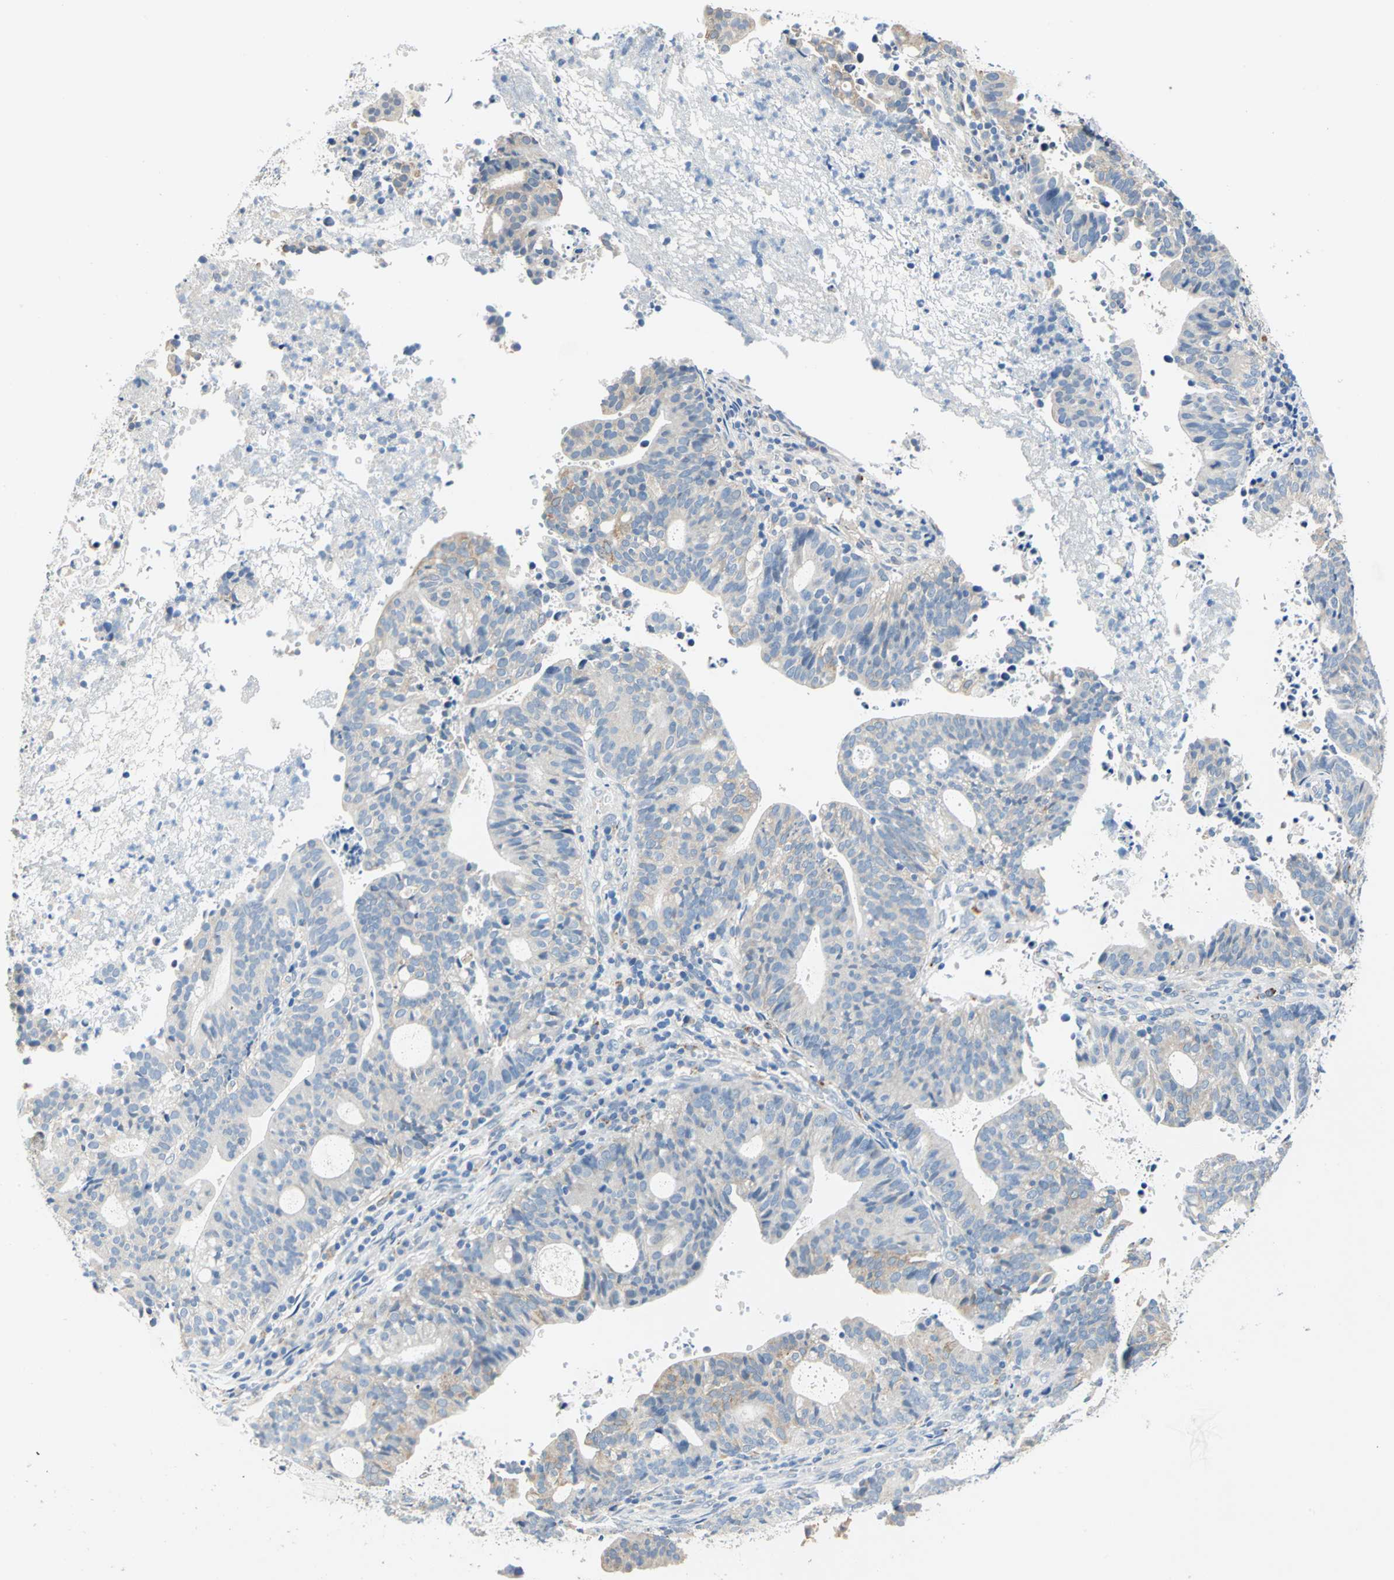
{"staining": {"intensity": "weak", "quantity": "25%-75%", "location": "cytoplasmic/membranous"}, "tissue": "endometrial cancer", "cell_type": "Tumor cells", "image_type": "cancer", "snomed": [{"axis": "morphology", "description": "Adenocarcinoma, NOS"}, {"axis": "topography", "description": "Uterus"}], "caption": "Endometrial cancer stained with DAB immunohistochemistry (IHC) displays low levels of weak cytoplasmic/membranous expression in about 25%-75% of tumor cells.", "gene": "RASD2", "patient": {"sex": "female", "age": 83}}